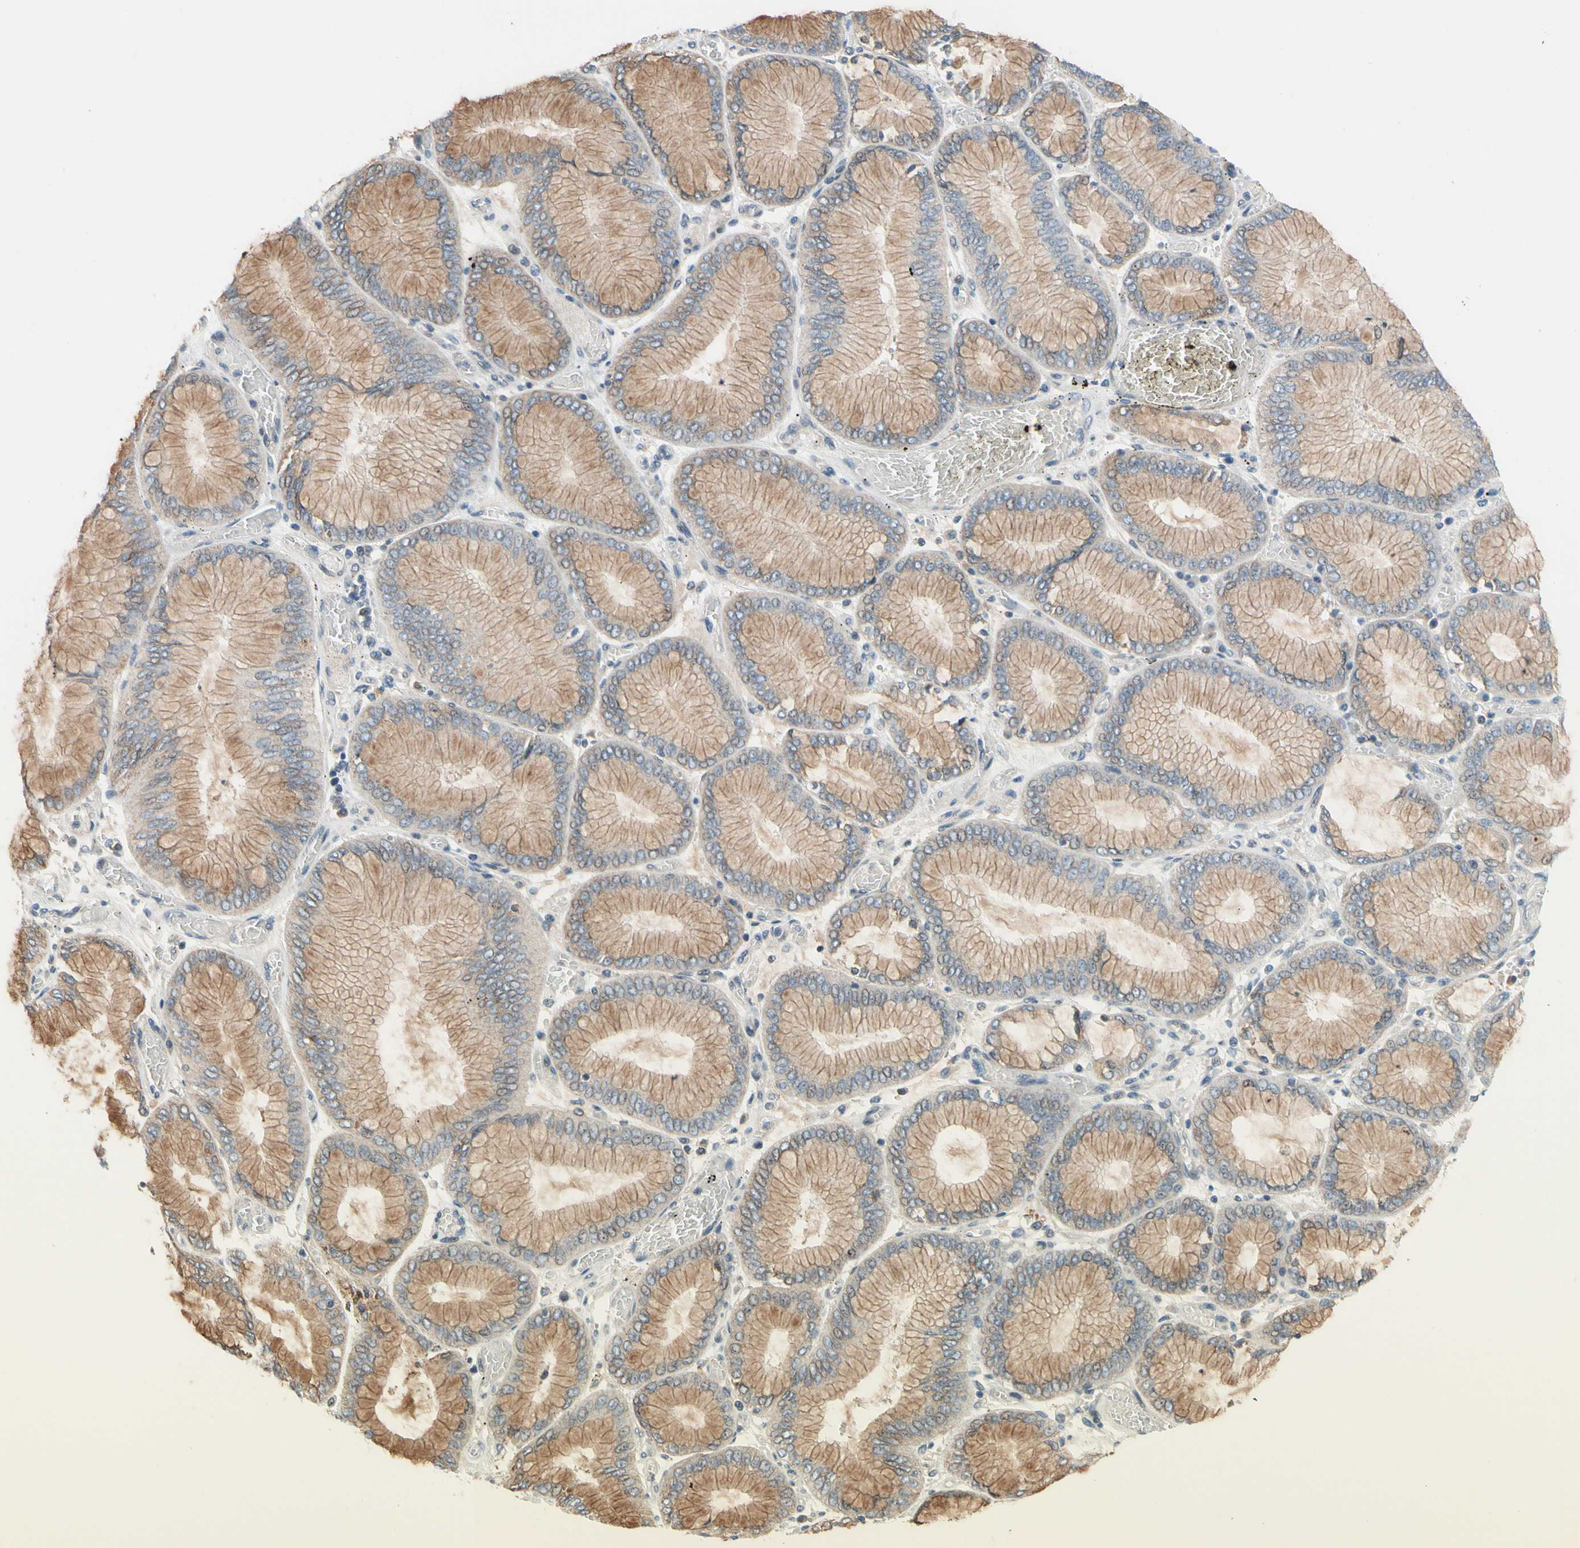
{"staining": {"intensity": "moderate", "quantity": ">75%", "location": "cytoplasmic/membranous"}, "tissue": "stomach cancer", "cell_type": "Tumor cells", "image_type": "cancer", "snomed": [{"axis": "morphology", "description": "Normal tissue, NOS"}, {"axis": "morphology", "description": "Adenocarcinoma, NOS"}, {"axis": "topography", "description": "Stomach, upper"}, {"axis": "topography", "description": "Stomach"}], "caption": "Moderate cytoplasmic/membranous protein positivity is present in approximately >75% of tumor cells in adenocarcinoma (stomach). Nuclei are stained in blue.", "gene": "CFAP36", "patient": {"sex": "male", "age": 76}}